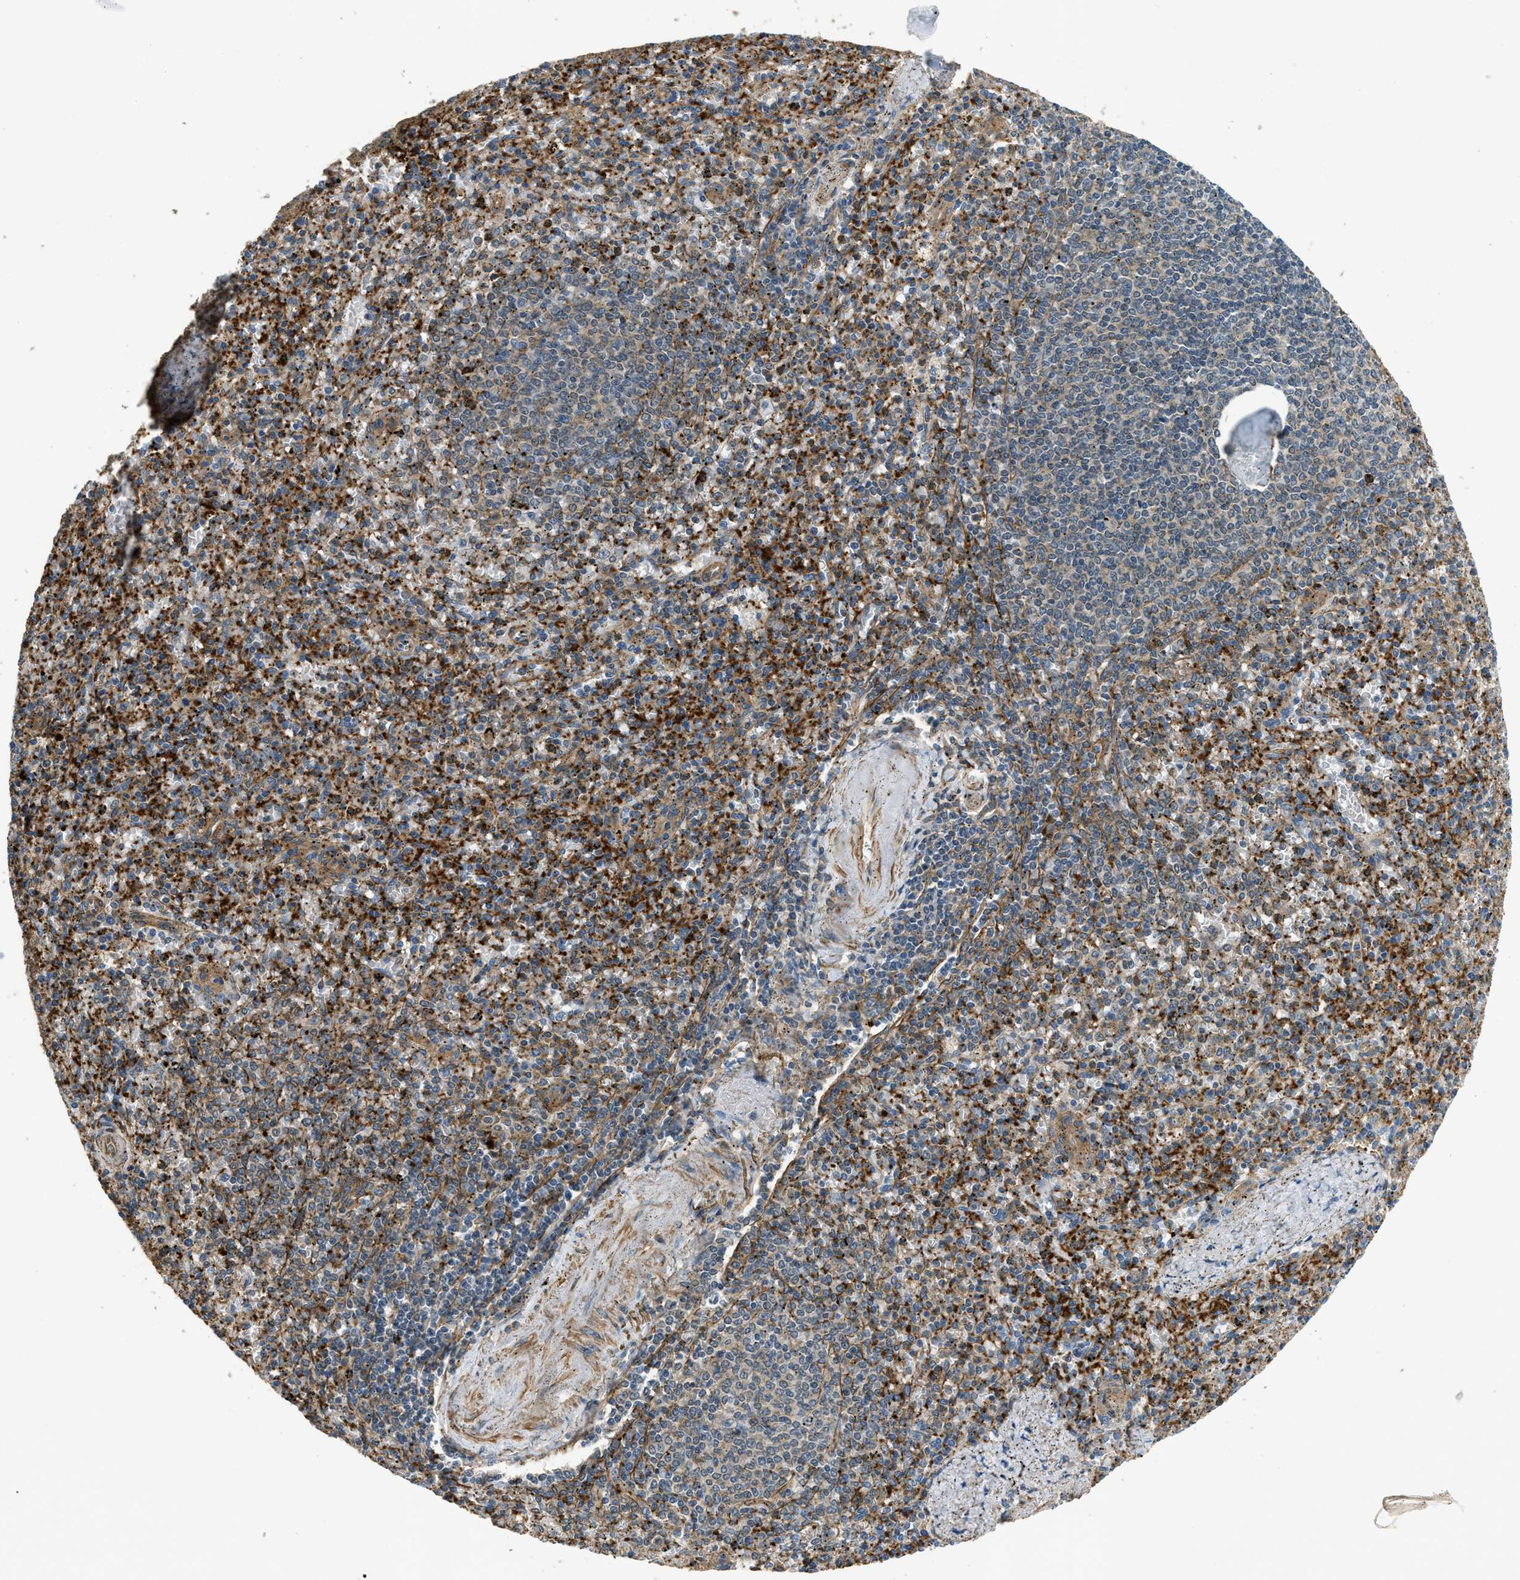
{"staining": {"intensity": "moderate", "quantity": ">75%", "location": "cytoplasmic/membranous"}, "tissue": "spleen", "cell_type": "Cells in red pulp", "image_type": "normal", "snomed": [{"axis": "morphology", "description": "Normal tissue, NOS"}, {"axis": "topography", "description": "Spleen"}], "caption": "Approximately >75% of cells in red pulp in unremarkable human spleen reveal moderate cytoplasmic/membranous protein positivity as visualized by brown immunohistochemical staining.", "gene": "CGN", "patient": {"sex": "male", "age": 72}}